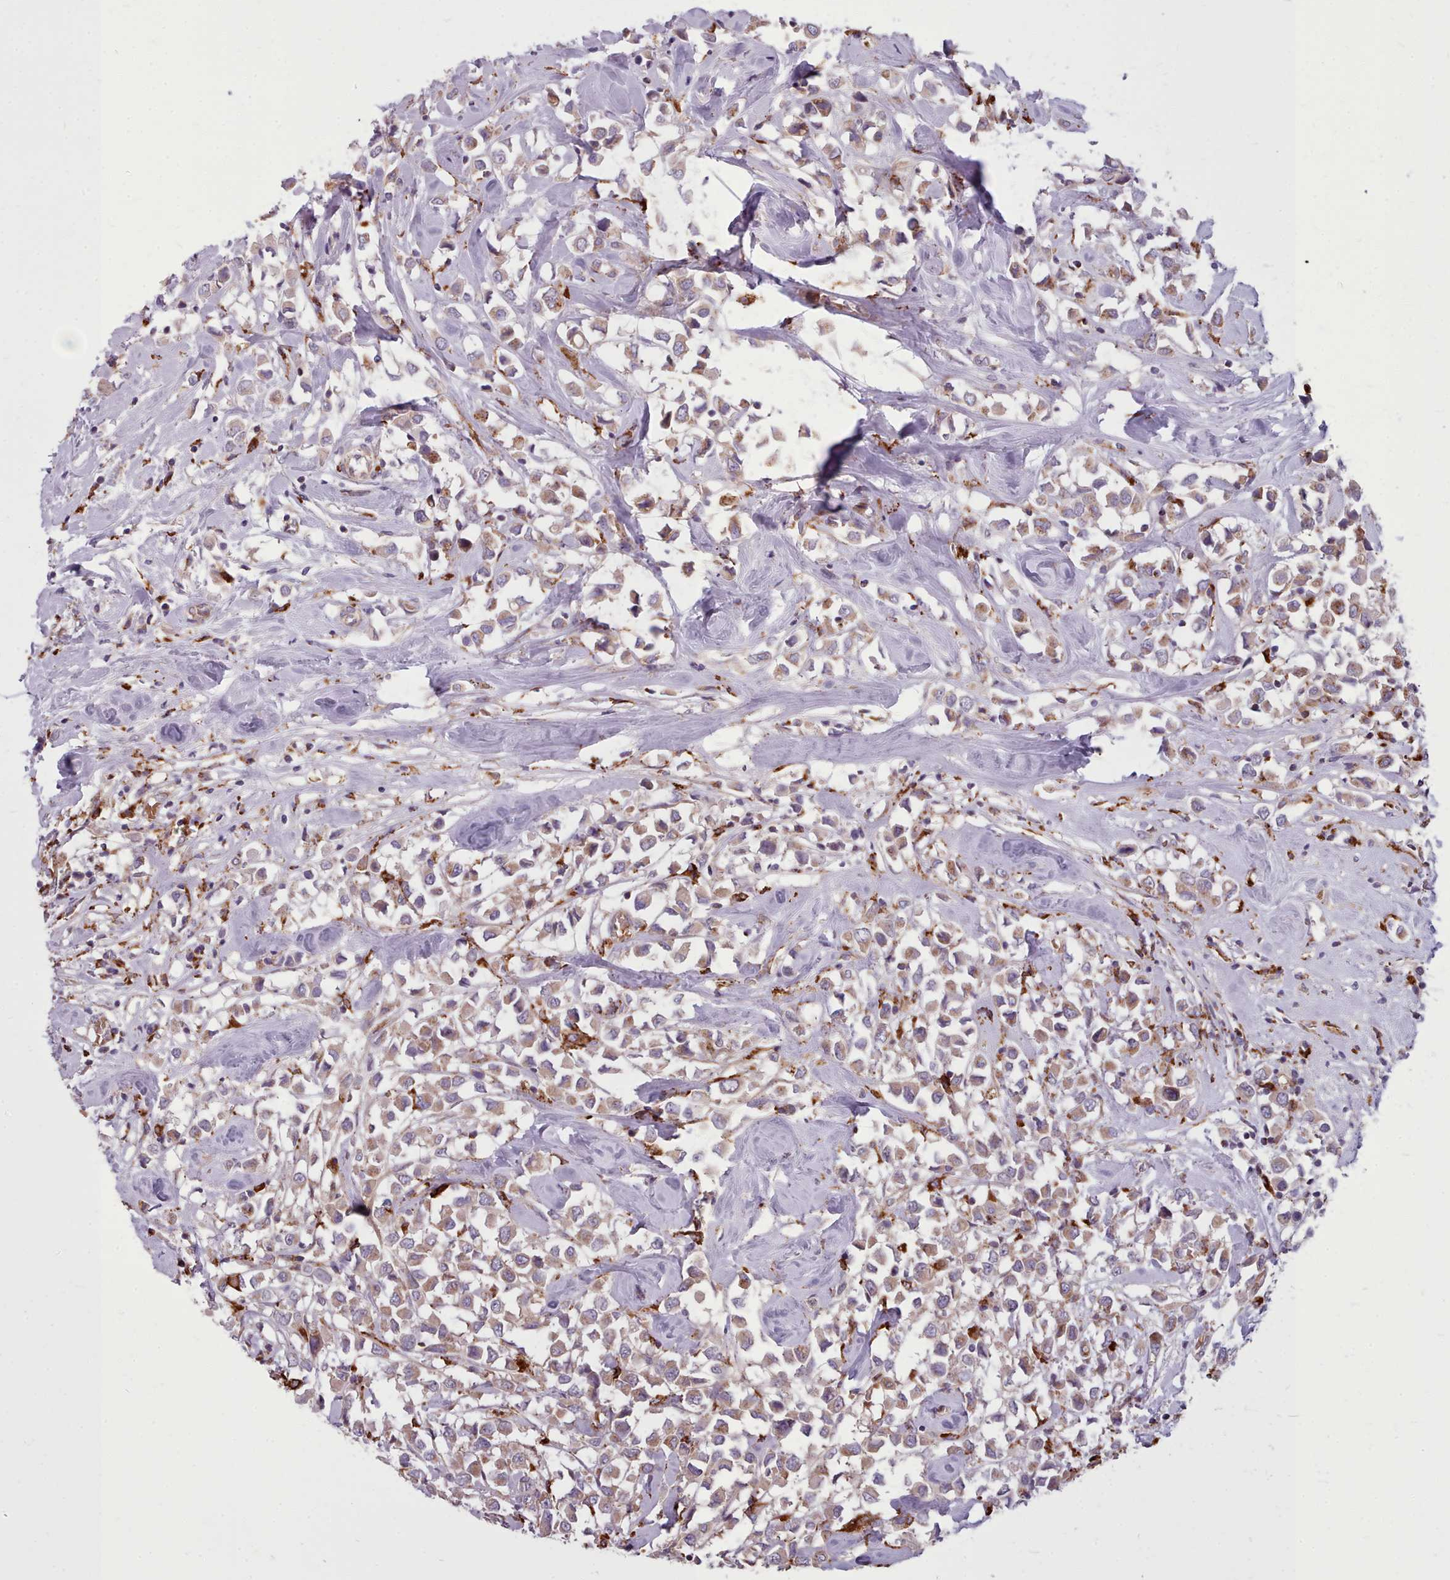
{"staining": {"intensity": "moderate", "quantity": ">75%", "location": "cytoplasmic/membranous"}, "tissue": "breast cancer", "cell_type": "Tumor cells", "image_type": "cancer", "snomed": [{"axis": "morphology", "description": "Duct carcinoma"}, {"axis": "topography", "description": "Breast"}], "caption": "IHC micrograph of human breast cancer stained for a protein (brown), which shows medium levels of moderate cytoplasmic/membranous expression in approximately >75% of tumor cells.", "gene": "PACSIN3", "patient": {"sex": "female", "age": 61}}